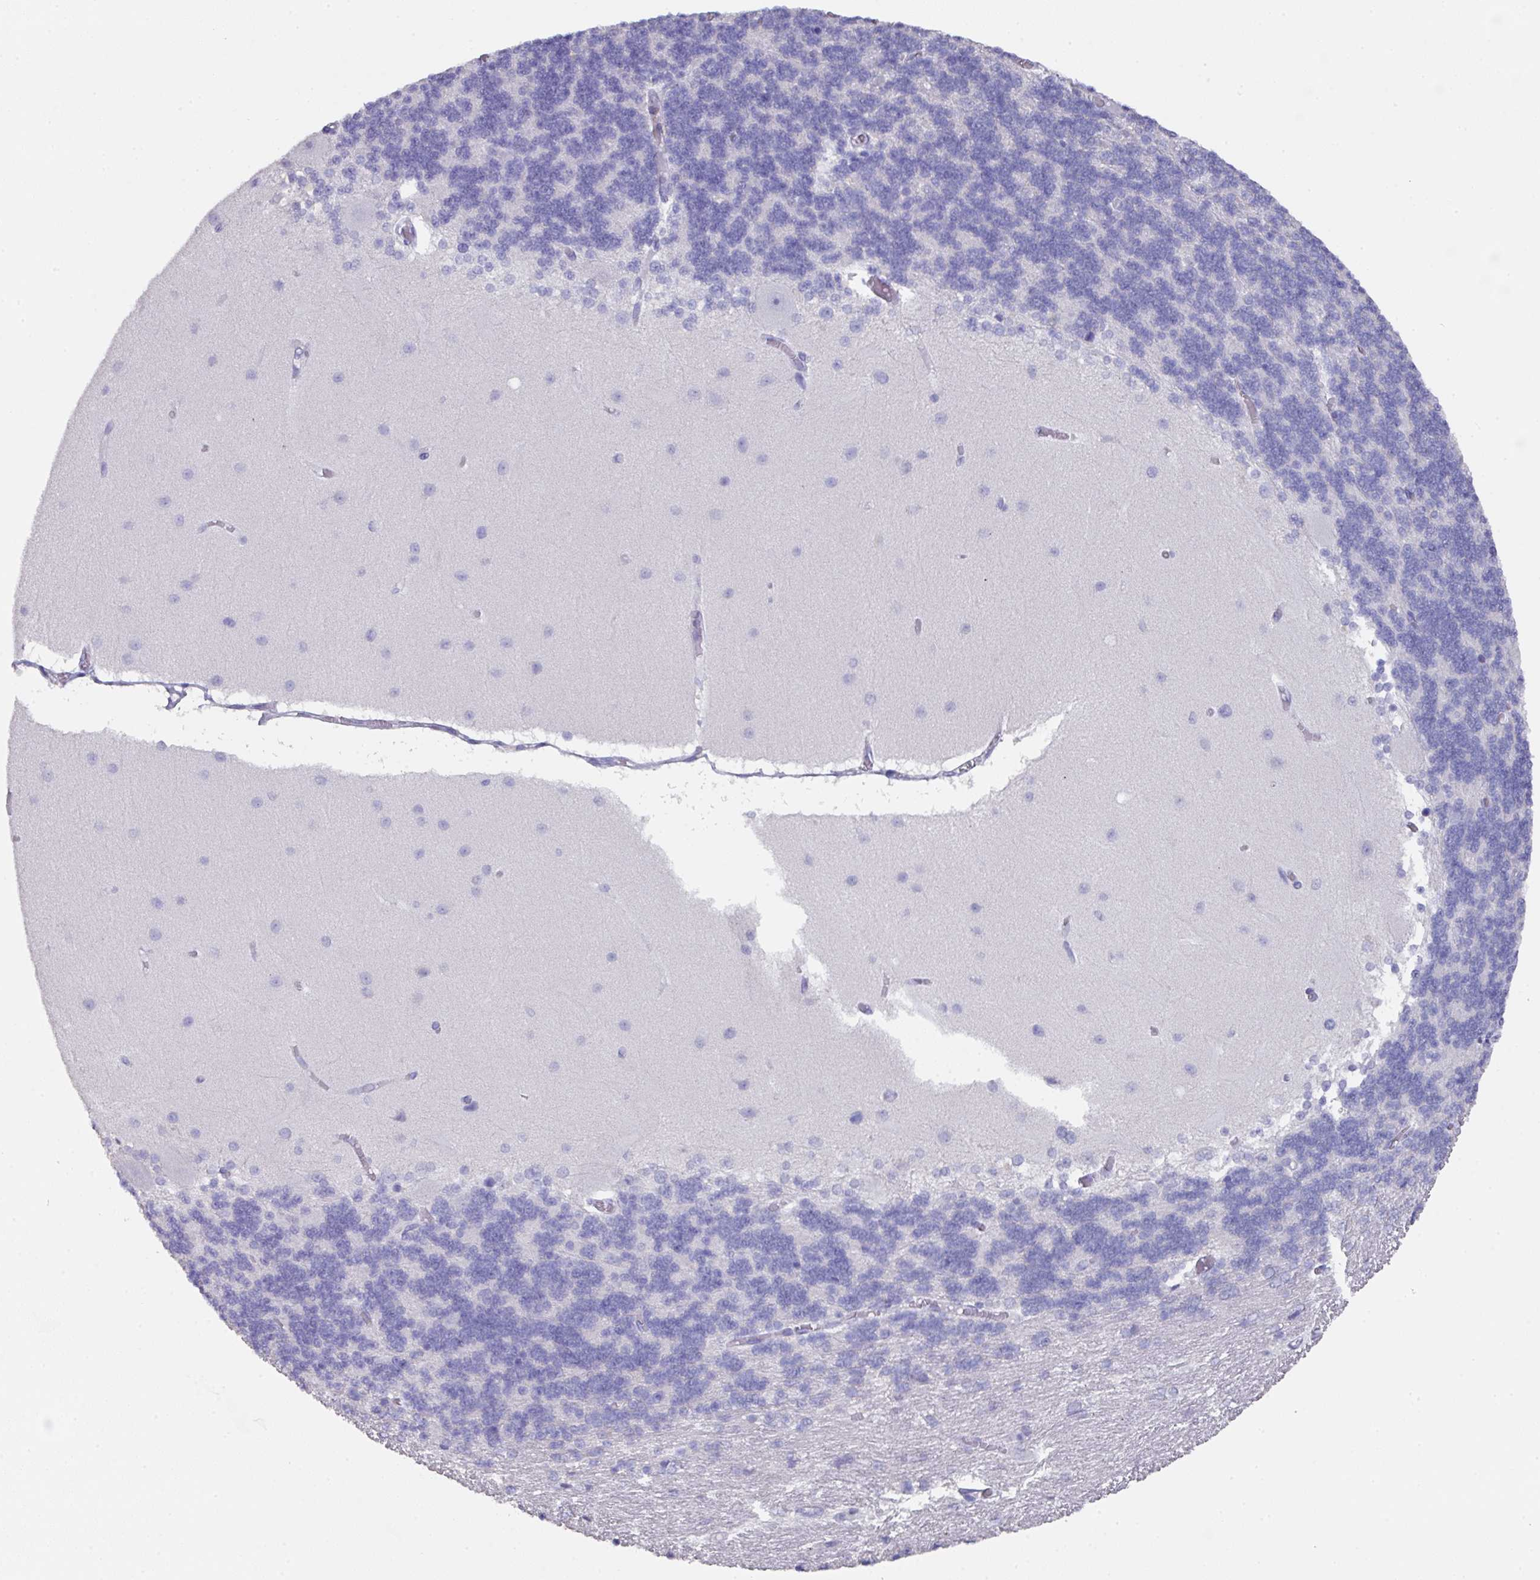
{"staining": {"intensity": "negative", "quantity": "none", "location": "none"}, "tissue": "cerebellum", "cell_type": "Cells in granular layer", "image_type": "normal", "snomed": [{"axis": "morphology", "description": "Normal tissue, NOS"}, {"axis": "topography", "description": "Cerebellum"}], "caption": "The image shows no significant positivity in cells in granular layer of cerebellum.", "gene": "DAZ1", "patient": {"sex": "female", "age": 54}}